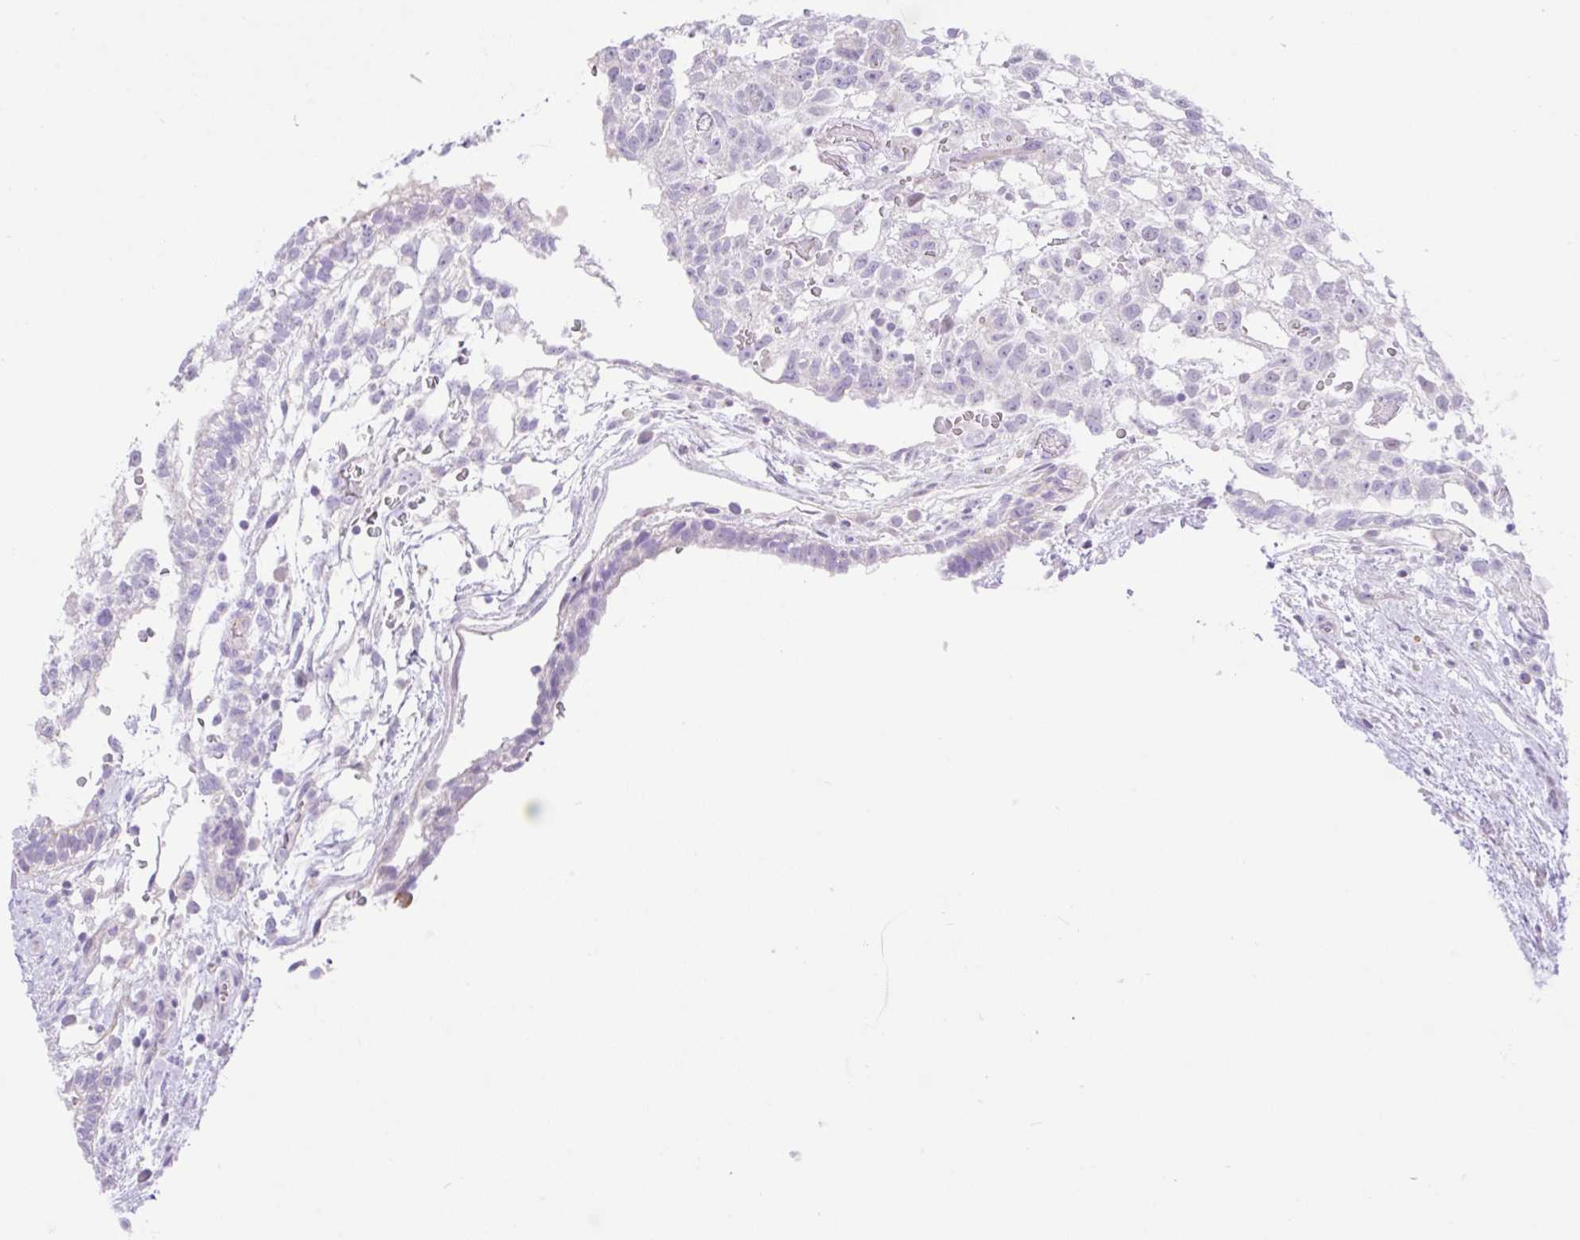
{"staining": {"intensity": "weak", "quantity": "<25%", "location": "nuclear"}, "tissue": "testis cancer", "cell_type": "Tumor cells", "image_type": "cancer", "snomed": [{"axis": "morphology", "description": "Carcinoma, Embryonal, NOS"}, {"axis": "topography", "description": "Testis"}], "caption": "Image shows no protein staining in tumor cells of testis embryonal carcinoma tissue.", "gene": "ZNF101", "patient": {"sex": "male", "age": 32}}